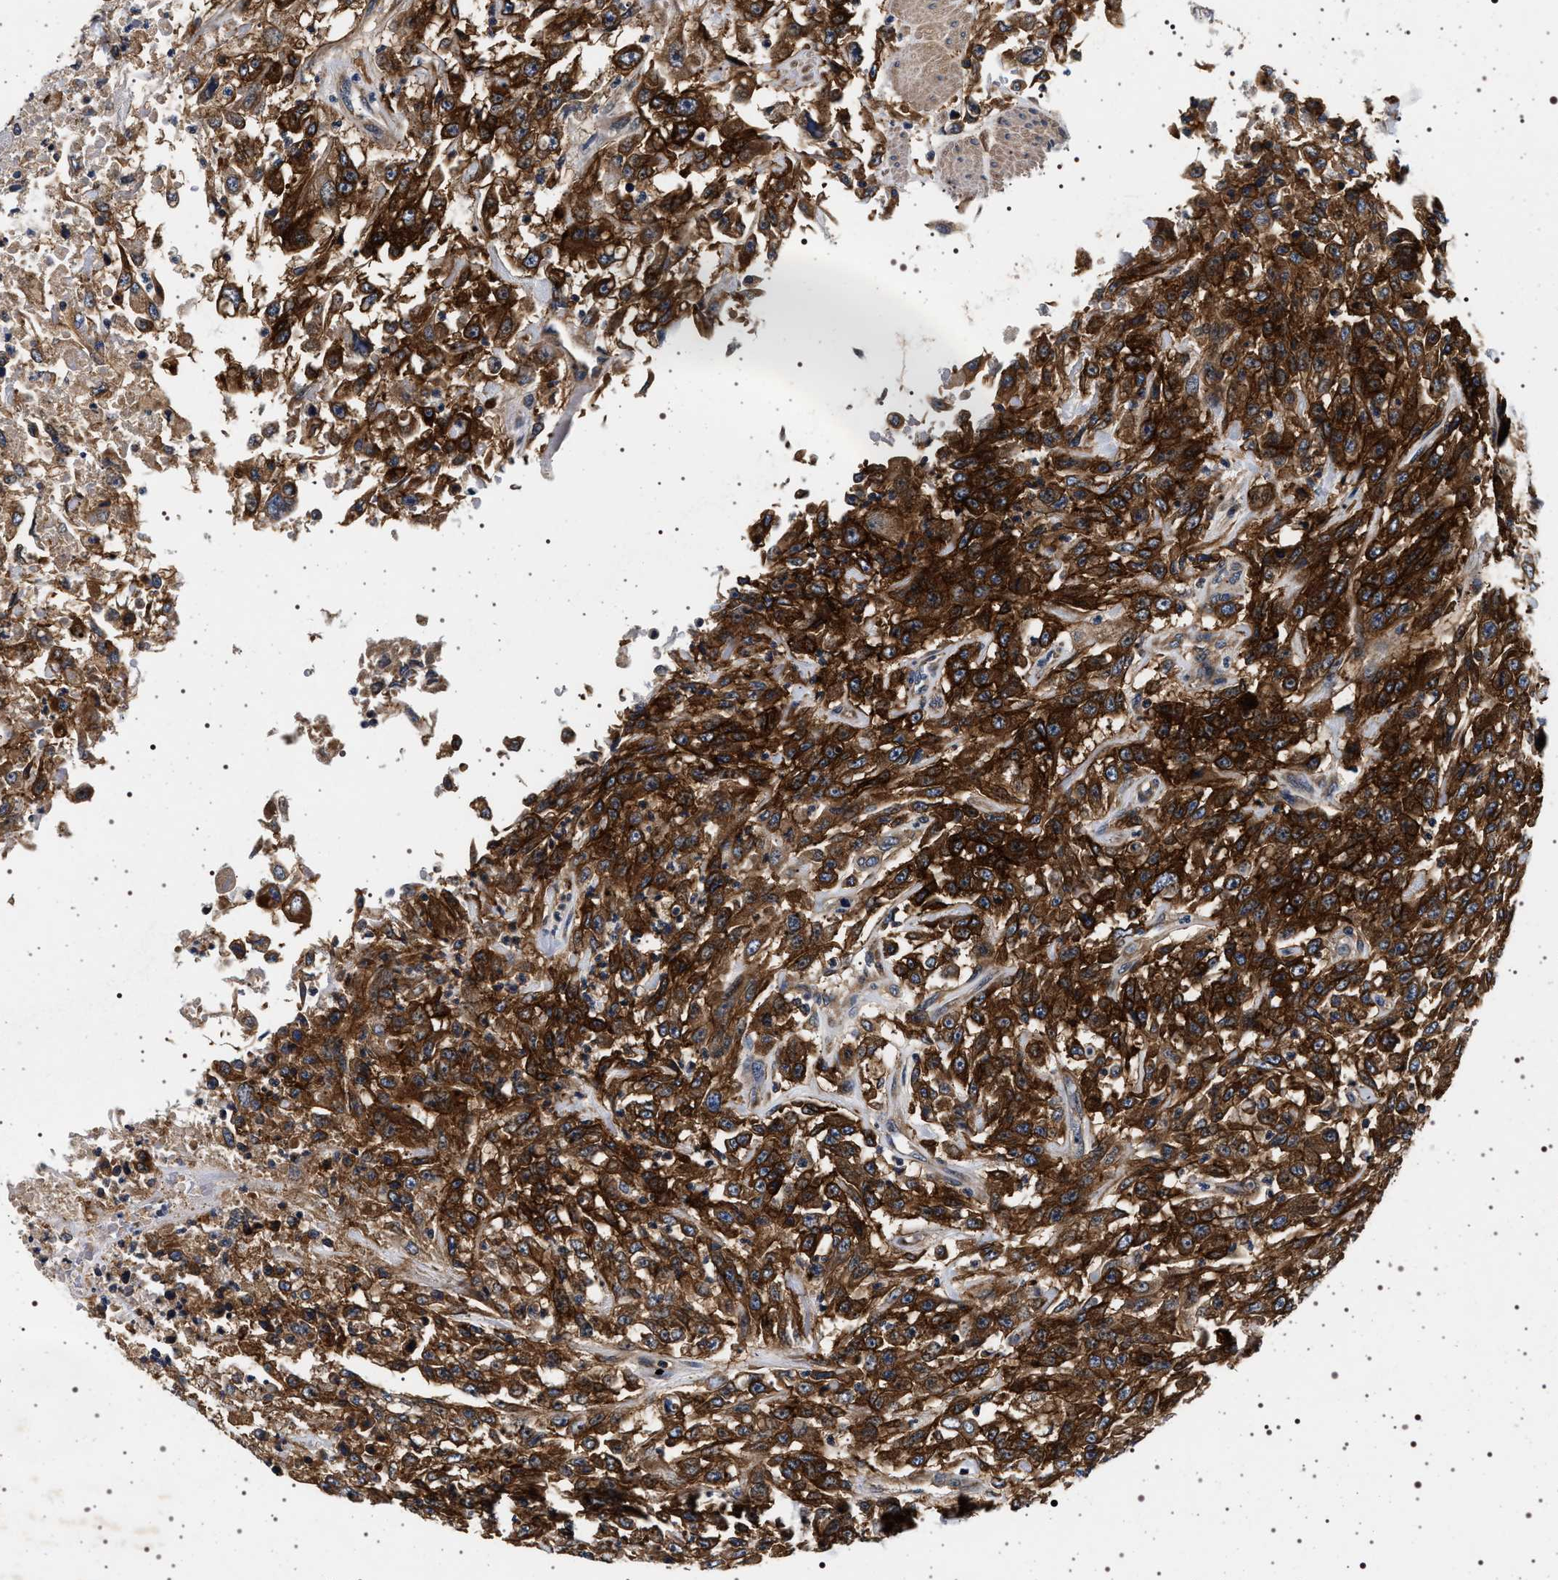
{"staining": {"intensity": "strong", "quantity": ">75%", "location": "cytoplasmic/membranous"}, "tissue": "urothelial cancer", "cell_type": "Tumor cells", "image_type": "cancer", "snomed": [{"axis": "morphology", "description": "Urothelial carcinoma, High grade"}, {"axis": "topography", "description": "Urinary bladder"}], "caption": "Urothelial carcinoma (high-grade) stained for a protein (brown) shows strong cytoplasmic/membranous positive staining in approximately >75% of tumor cells.", "gene": "DCBLD2", "patient": {"sex": "male", "age": 46}}